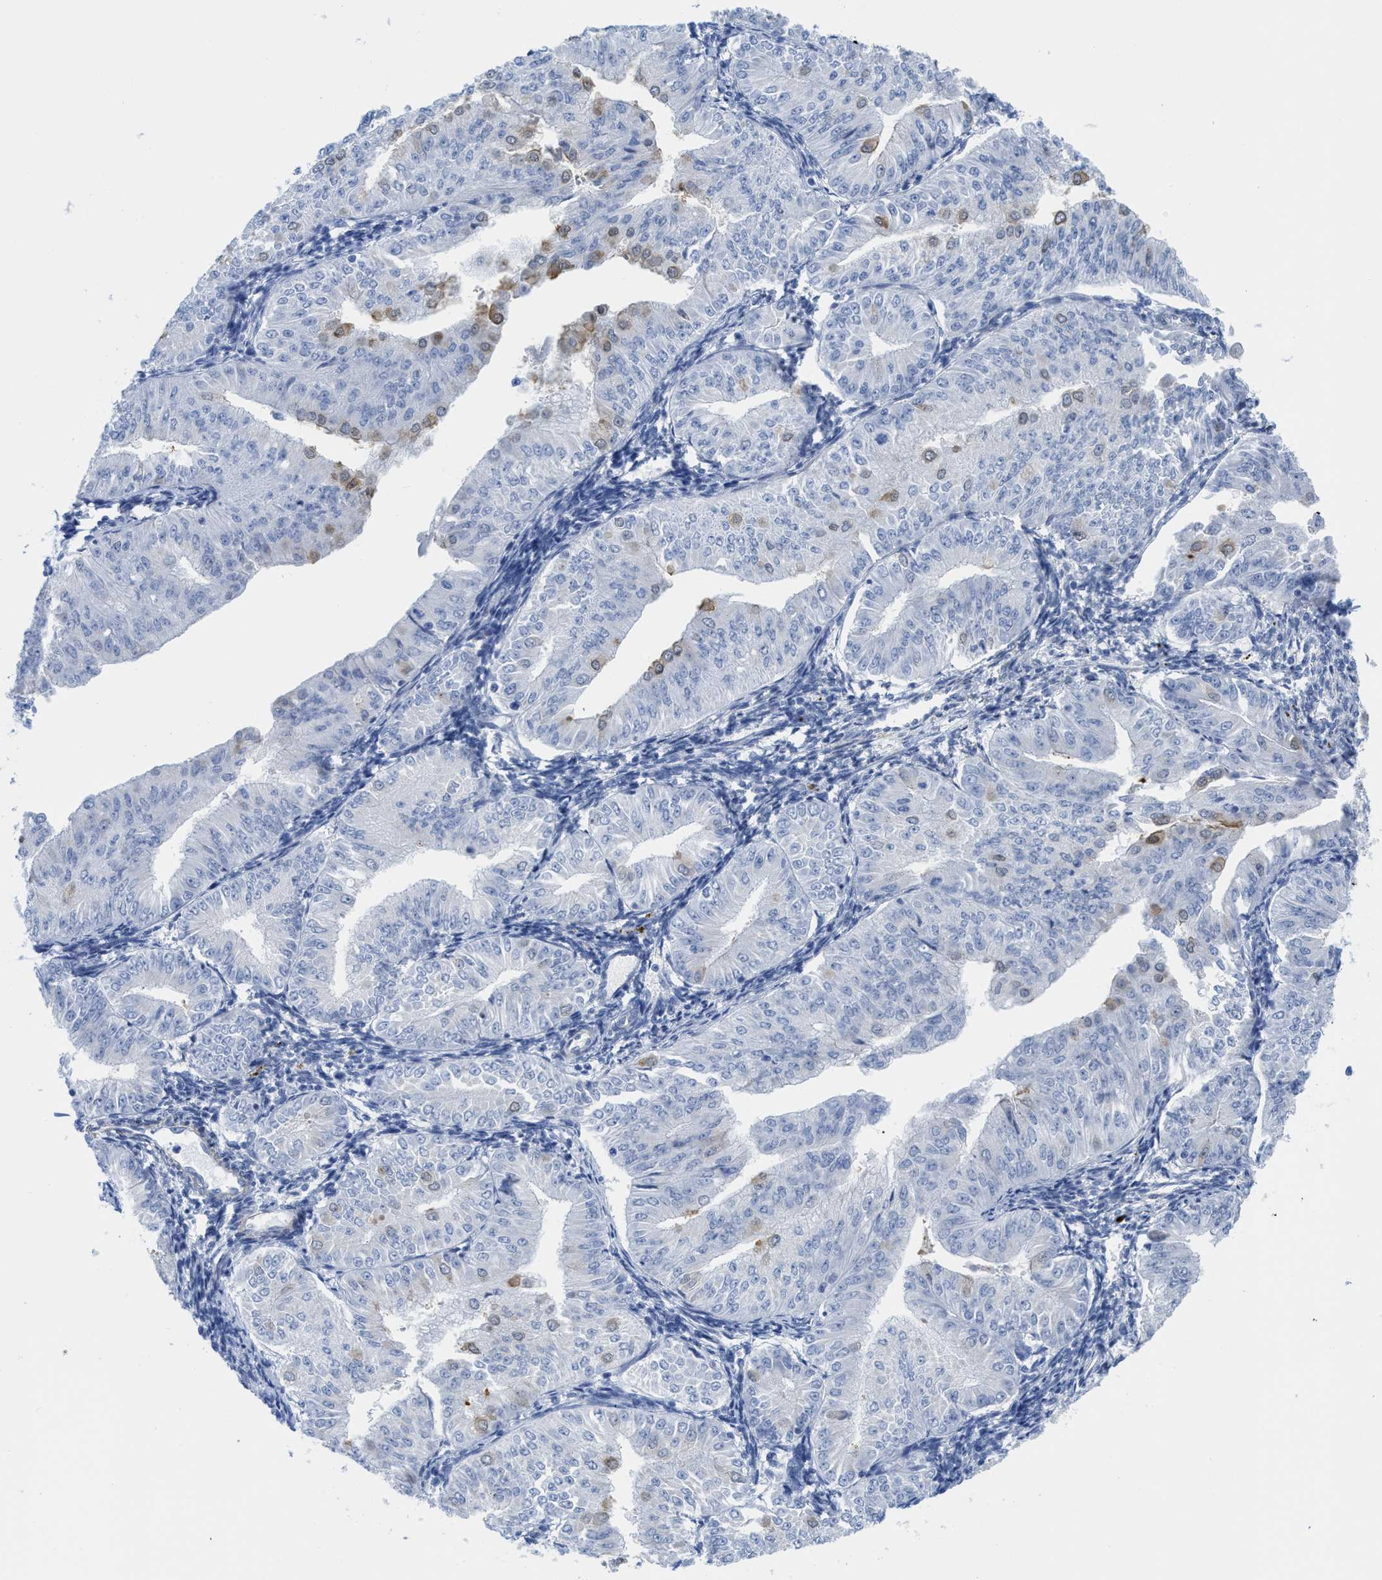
{"staining": {"intensity": "moderate", "quantity": "<25%", "location": "cytoplasmic/membranous"}, "tissue": "endometrial cancer", "cell_type": "Tumor cells", "image_type": "cancer", "snomed": [{"axis": "morphology", "description": "Normal tissue, NOS"}, {"axis": "morphology", "description": "Adenocarcinoma, NOS"}, {"axis": "topography", "description": "Endometrium"}], "caption": "Endometrial adenocarcinoma was stained to show a protein in brown. There is low levels of moderate cytoplasmic/membranous positivity in approximately <25% of tumor cells.", "gene": "TUB", "patient": {"sex": "female", "age": 53}}